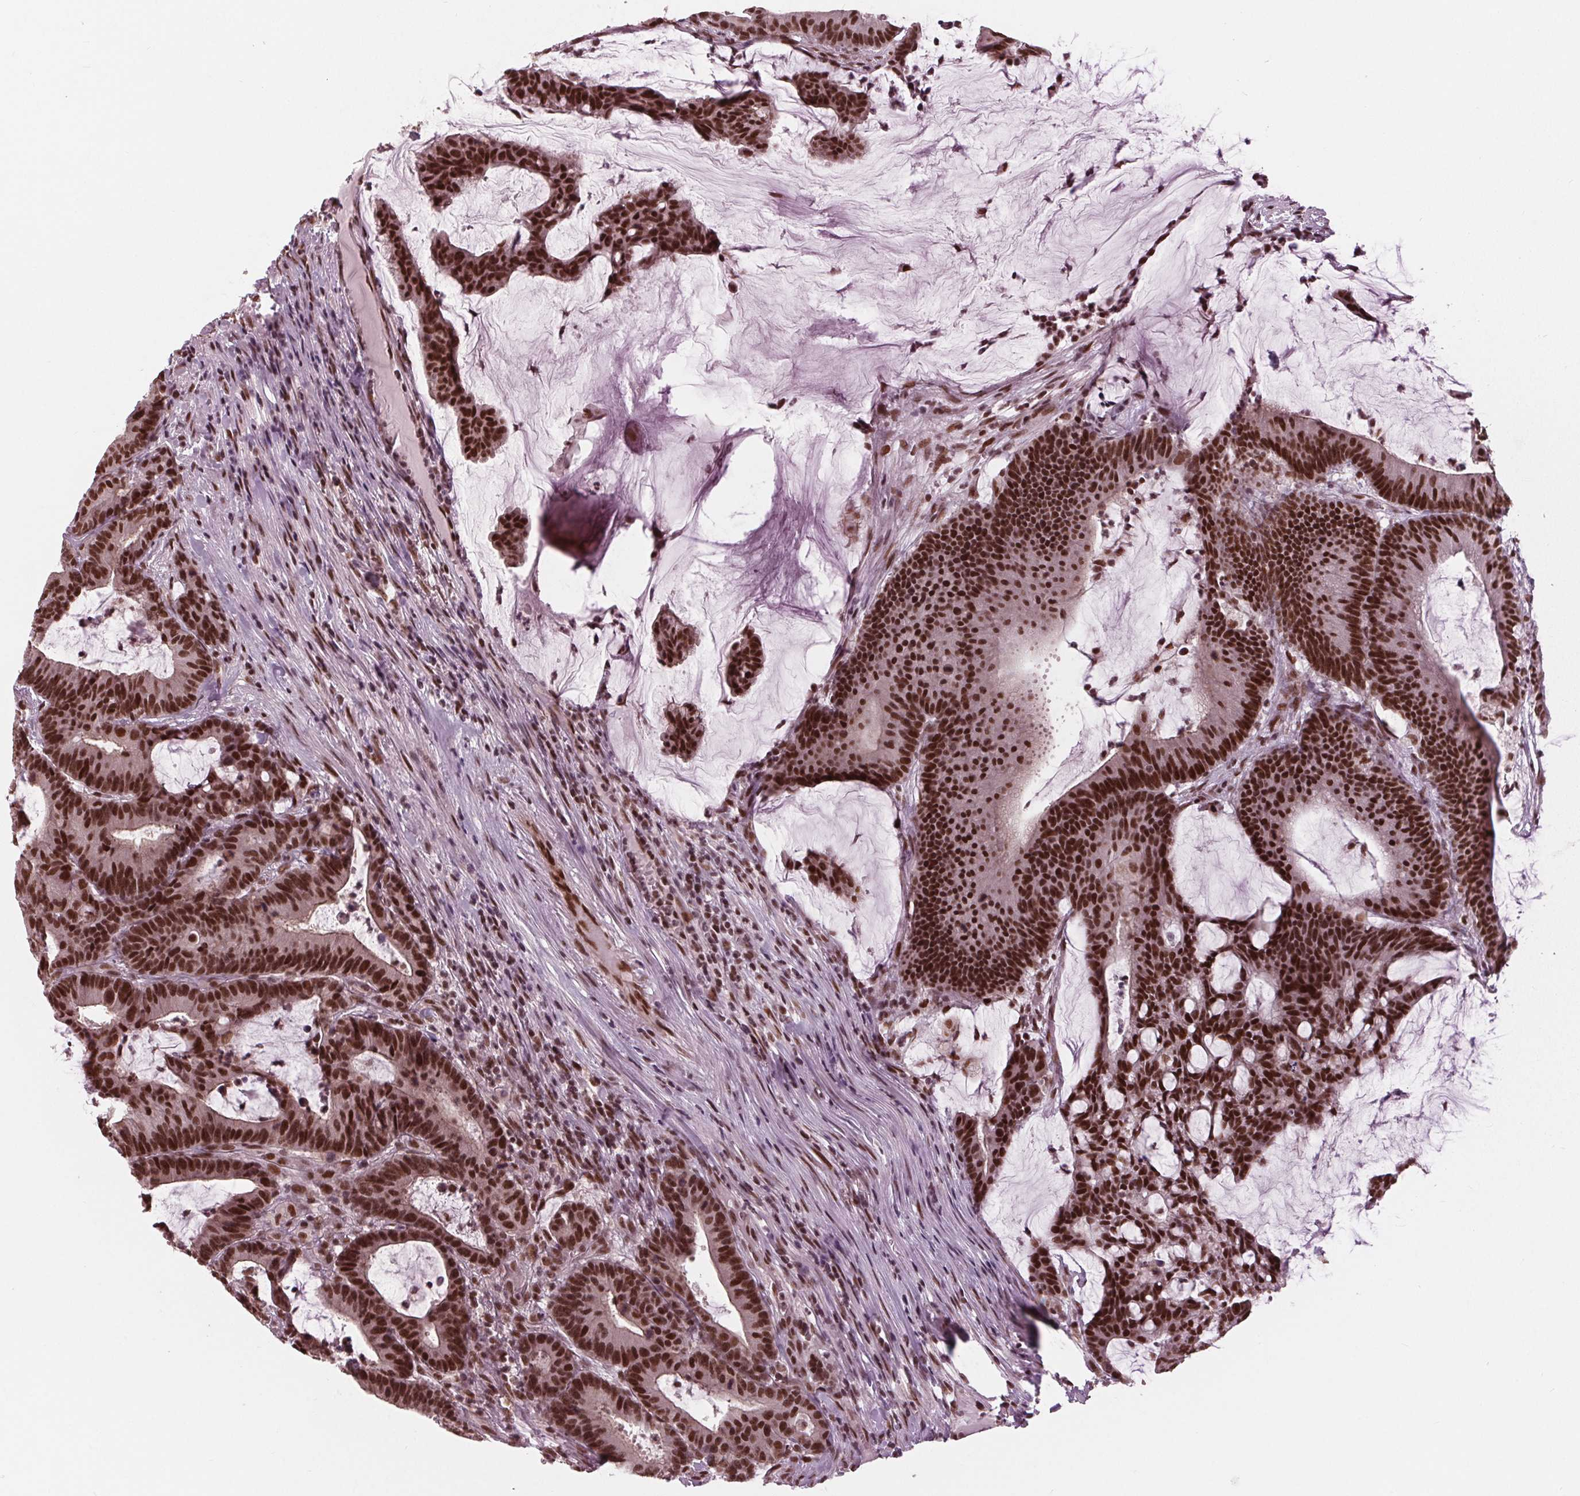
{"staining": {"intensity": "strong", "quantity": ">75%", "location": "nuclear"}, "tissue": "colorectal cancer", "cell_type": "Tumor cells", "image_type": "cancer", "snomed": [{"axis": "morphology", "description": "Adenocarcinoma, NOS"}, {"axis": "topography", "description": "Colon"}], "caption": "A photomicrograph showing strong nuclear expression in about >75% of tumor cells in colorectal cancer, as visualized by brown immunohistochemical staining.", "gene": "LSM2", "patient": {"sex": "female", "age": 78}}